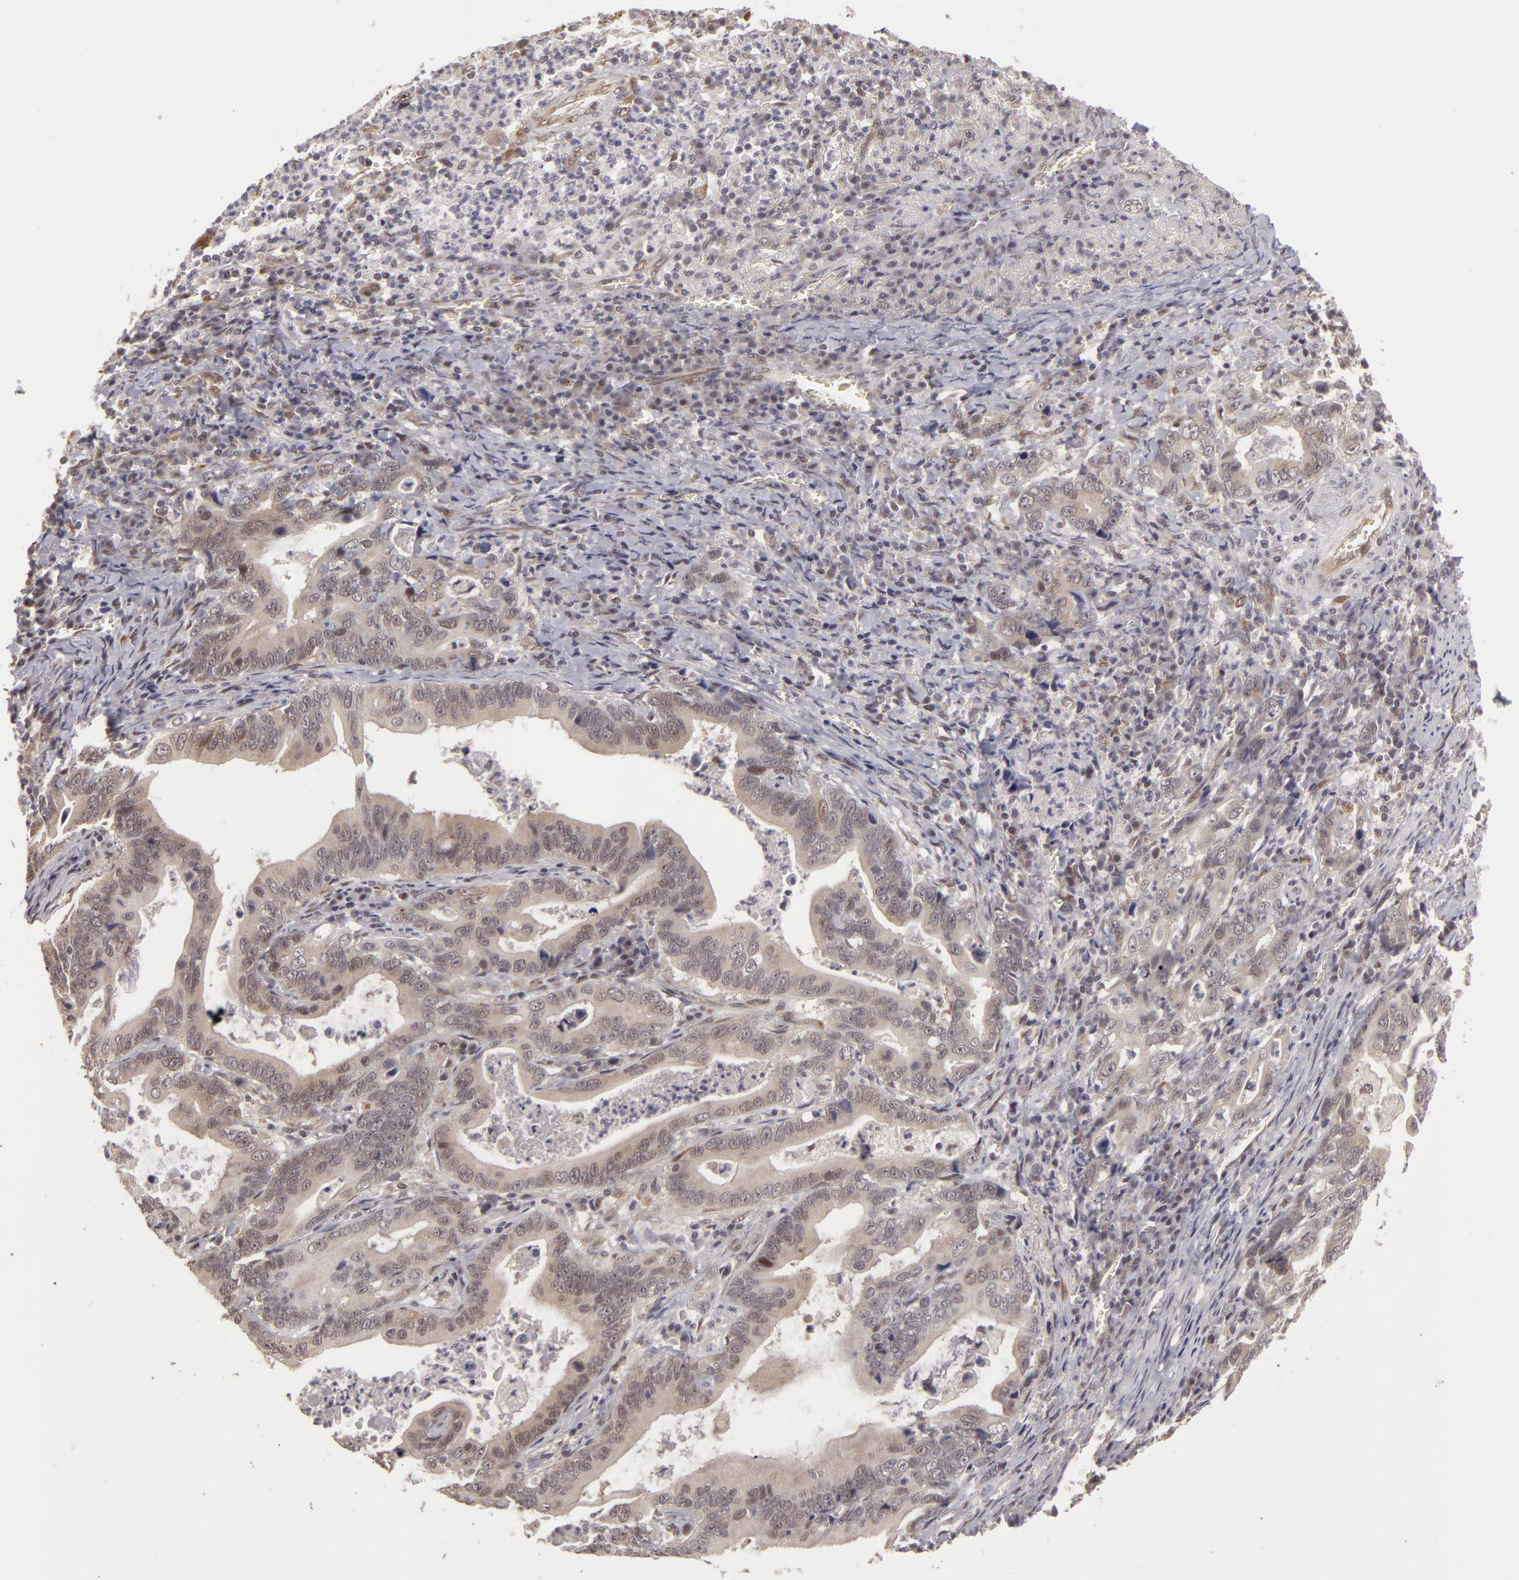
{"staining": {"intensity": "weak", "quantity": "<25%", "location": "nuclear"}, "tissue": "stomach cancer", "cell_type": "Tumor cells", "image_type": "cancer", "snomed": [{"axis": "morphology", "description": "Adenocarcinoma, NOS"}, {"axis": "topography", "description": "Stomach, upper"}], "caption": "A photomicrograph of human stomach cancer (adenocarcinoma) is negative for staining in tumor cells. (Stains: DAB IHC with hematoxylin counter stain, Microscopy: brightfield microscopy at high magnification).", "gene": "ZNF133", "patient": {"sex": "male", "age": 63}}